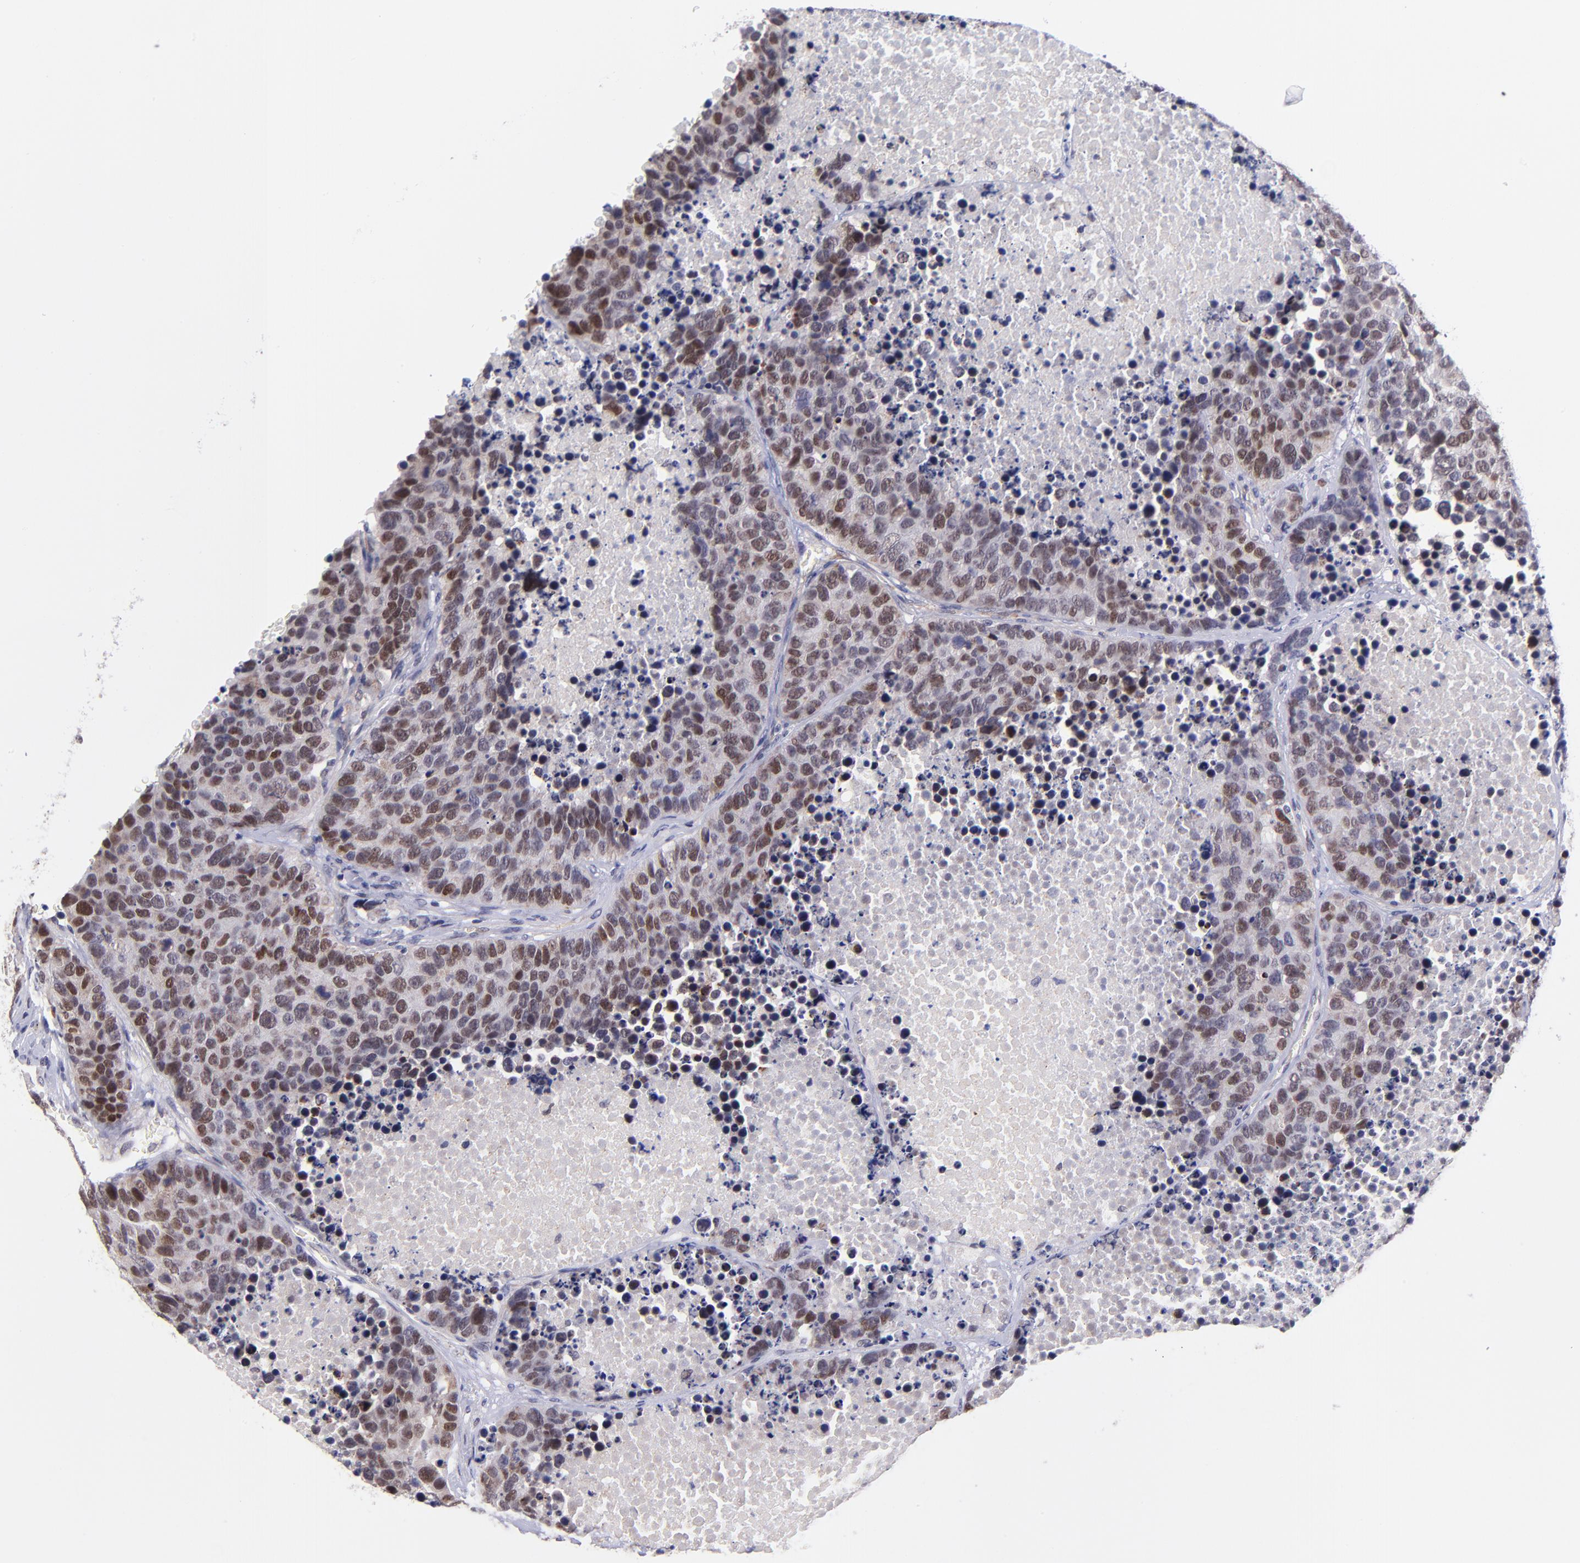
{"staining": {"intensity": "moderate", "quantity": "25%-75%", "location": "nuclear"}, "tissue": "carcinoid", "cell_type": "Tumor cells", "image_type": "cancer", "snomed": [{"axis": "morphology", "description": "Carcinoid, malignant, NOS"}, {"axis": "topography", "description": "Lung"}], "caption": "There is medium levels of moderate nuclear positivity in tumor cells of carcinoid, as demonstrated by immunohistochemical staining (brown color).", "gene": "SOX6", "patient": {"sex": "male", "age": 60}}